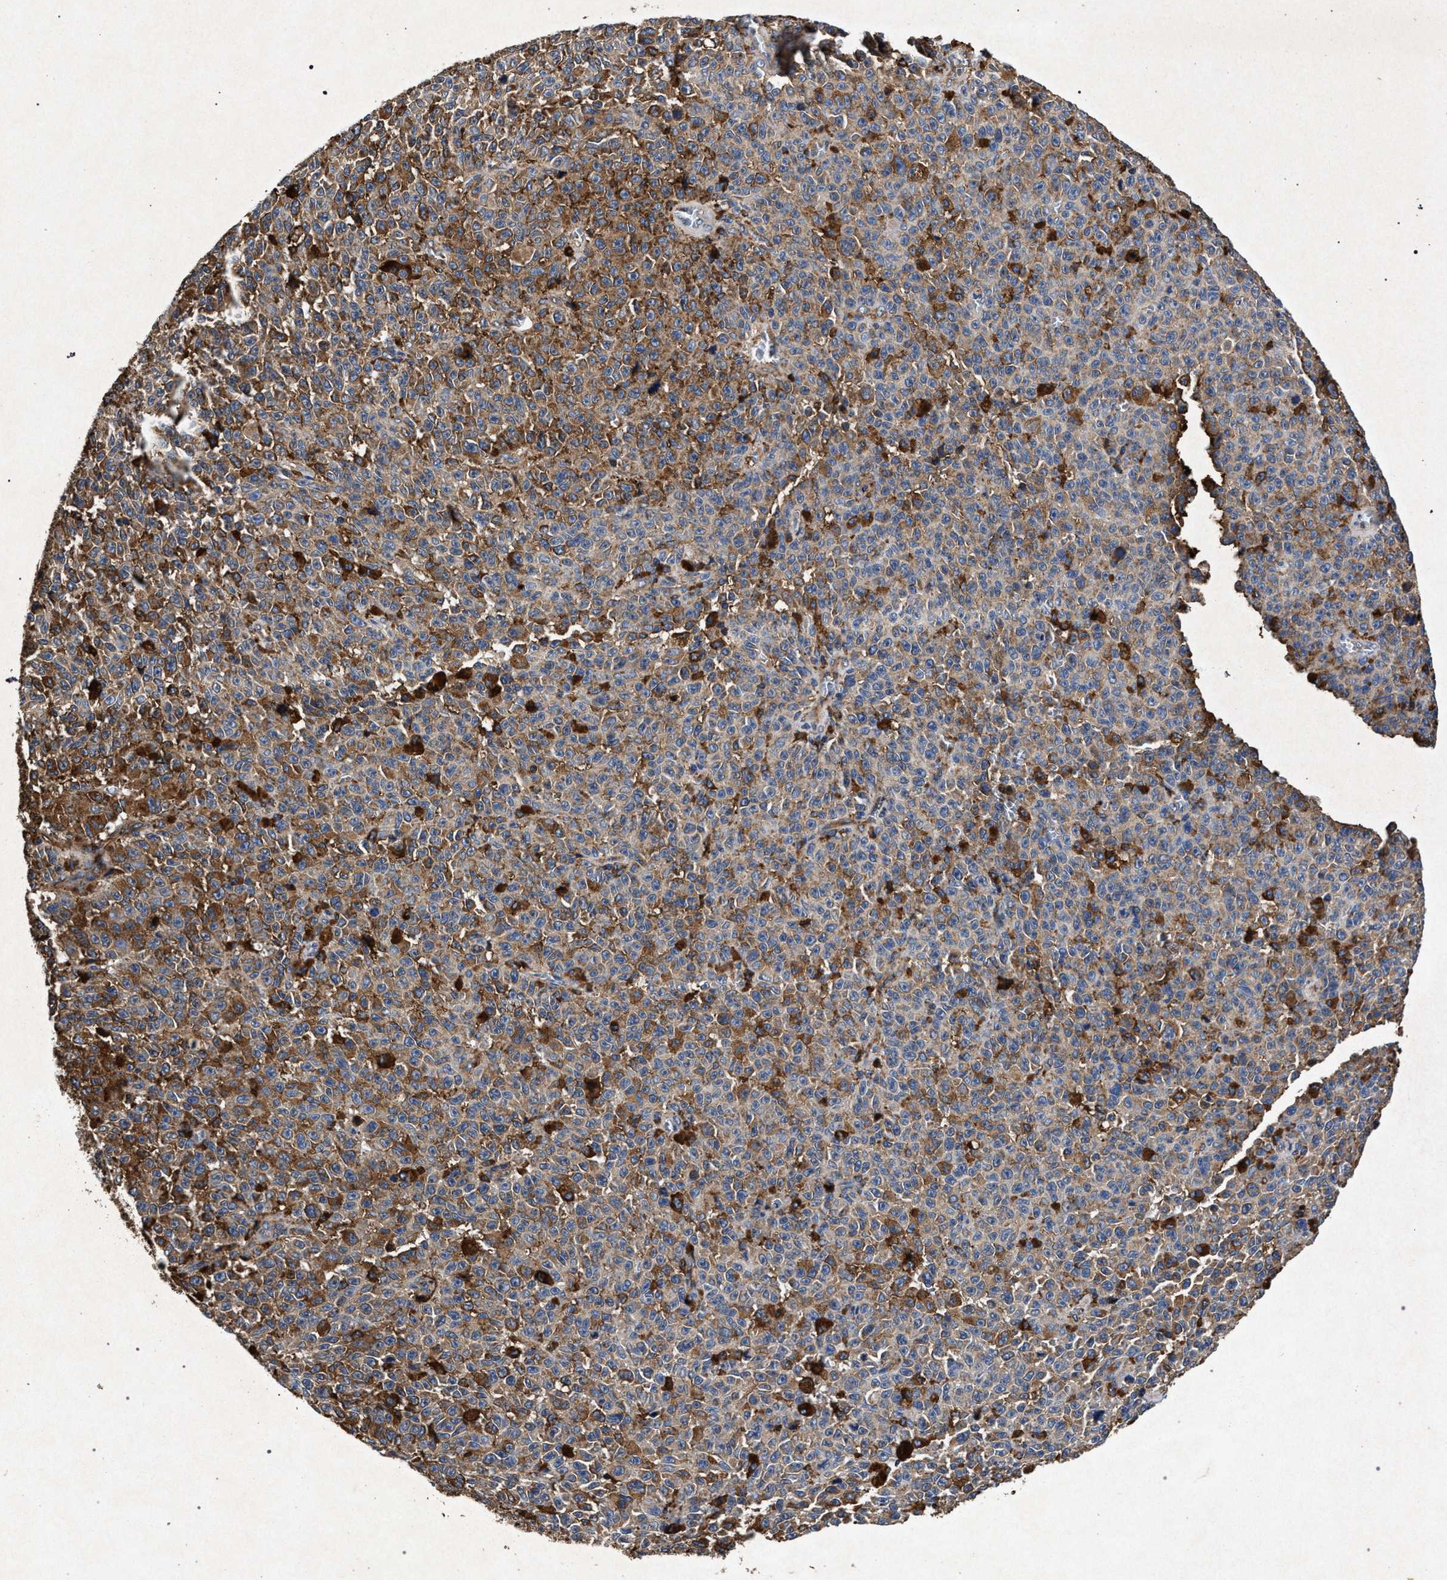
{"staining": {"intensity": "moderate", "quantity": "25%-75%", "location": "cytoplasmic/membranous"}, "tissue": "melanoma", "cell_type": "Tumor cells", "image_type": "cancer", "snomed": [{"axis": "morphology", "description": "Malignant melanoma, NOS"}, {"axis": "topography", "description": "Skin"}], "caption": "About 25%-75% of tumor cells in malignant melanoma reveal moderate cytoplasmic/membranous protein expression as visualized by brown immunohistochemical staining.", "gene": "MARCKS", "patient": {"sex": "female", "age": 82}}